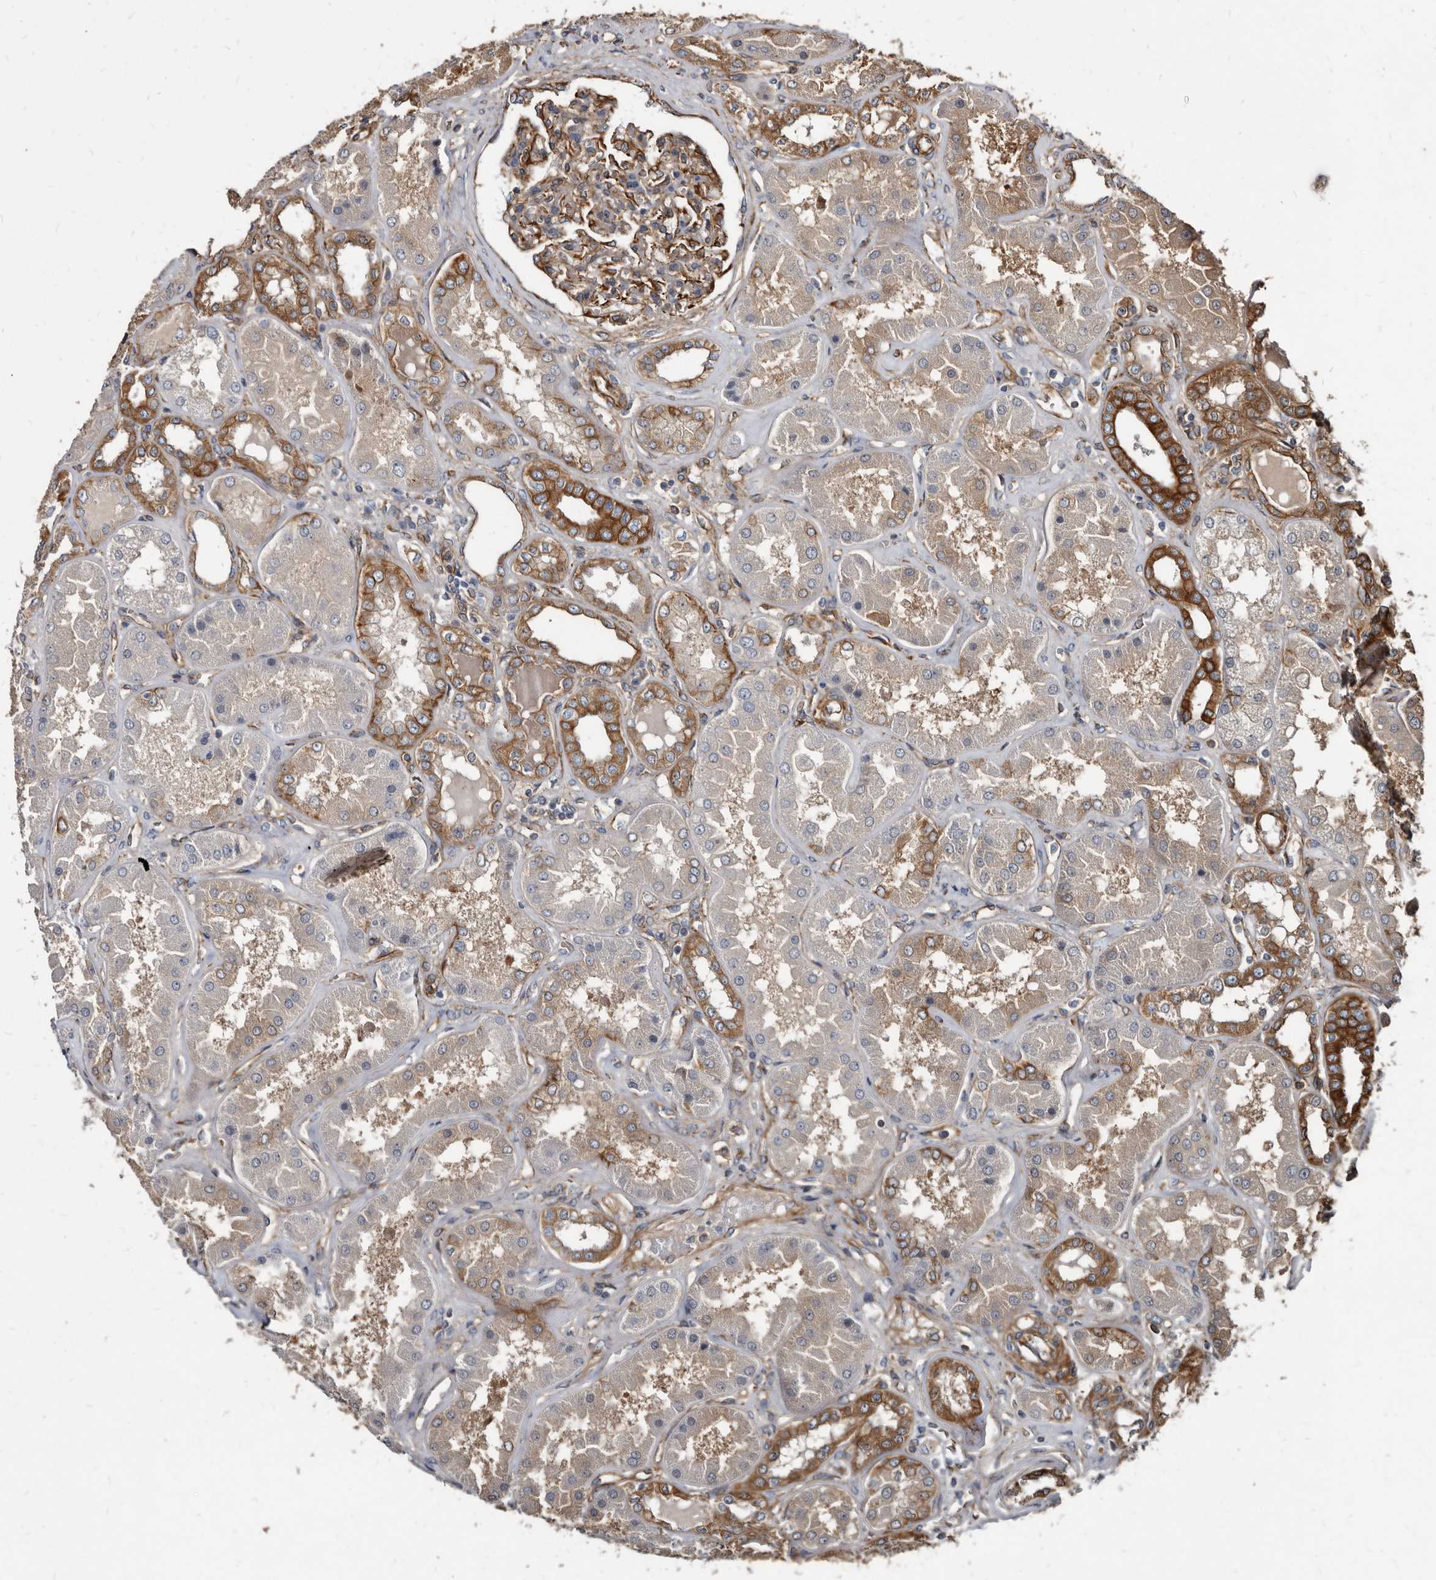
{"staining": {"intensity": "strong", "quantity": "25%-75%", "location": "cytoplasmic/membranous"}, "tissue": "kidney", "cell_type": "Cells in glomeruli", "image_type": "normal", "snomed": [{"axis": "morphology", "description": "Normal tissue, NOS"}, {"axis": "topography", "description": "Kidney"}], "caption": "A brown stain labels strong cytoplasmic/membranous staining of a protein in cells in glomeruli of unremarkable human kidney. The staining was performed using DAB (3,3'-diaminobenzidine), with brown indicating positive protein expression. Nuclei are stained blue with hematoxylin.", "gene": "KCTD20", "patient": {"sex": "female", "age": 56}}